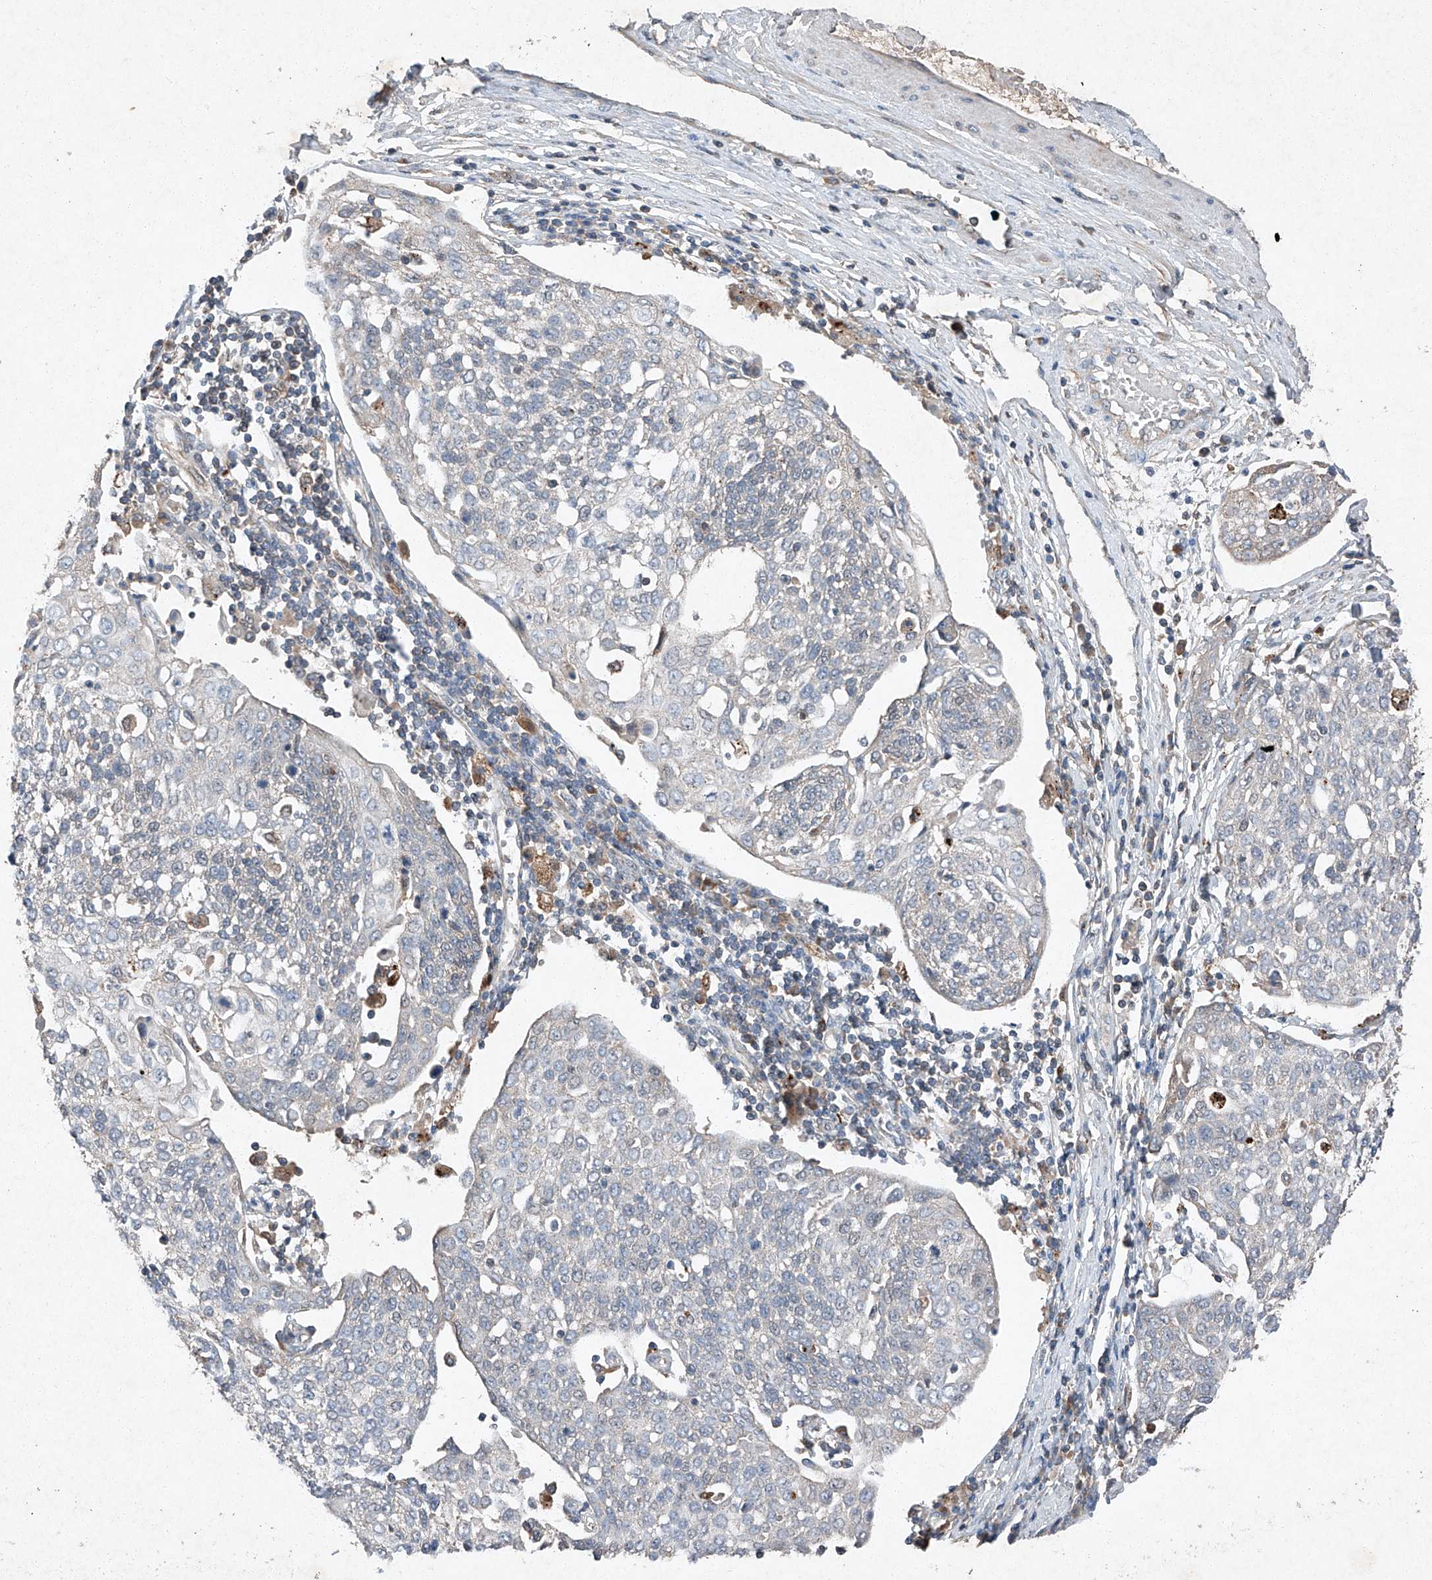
{"staining": {"intensity": "negative", "quantity": "none", "location": "none"}, "tissue": "cervical cancer", "cell_type": "Tumor cells", "image_type": "cancer", "snomed": [{"axis": "morphology", "description": "Squamous cell carcinoma, NOS"}, {"axis": "topography", "description": "Cervix"}], "caption": "This is an immunohistochemistry histopathology image of cervical cancer. There is no staining in tumor cells.", "gene": "RUSC1", "patient": {"sex": "female", "age": 34}}